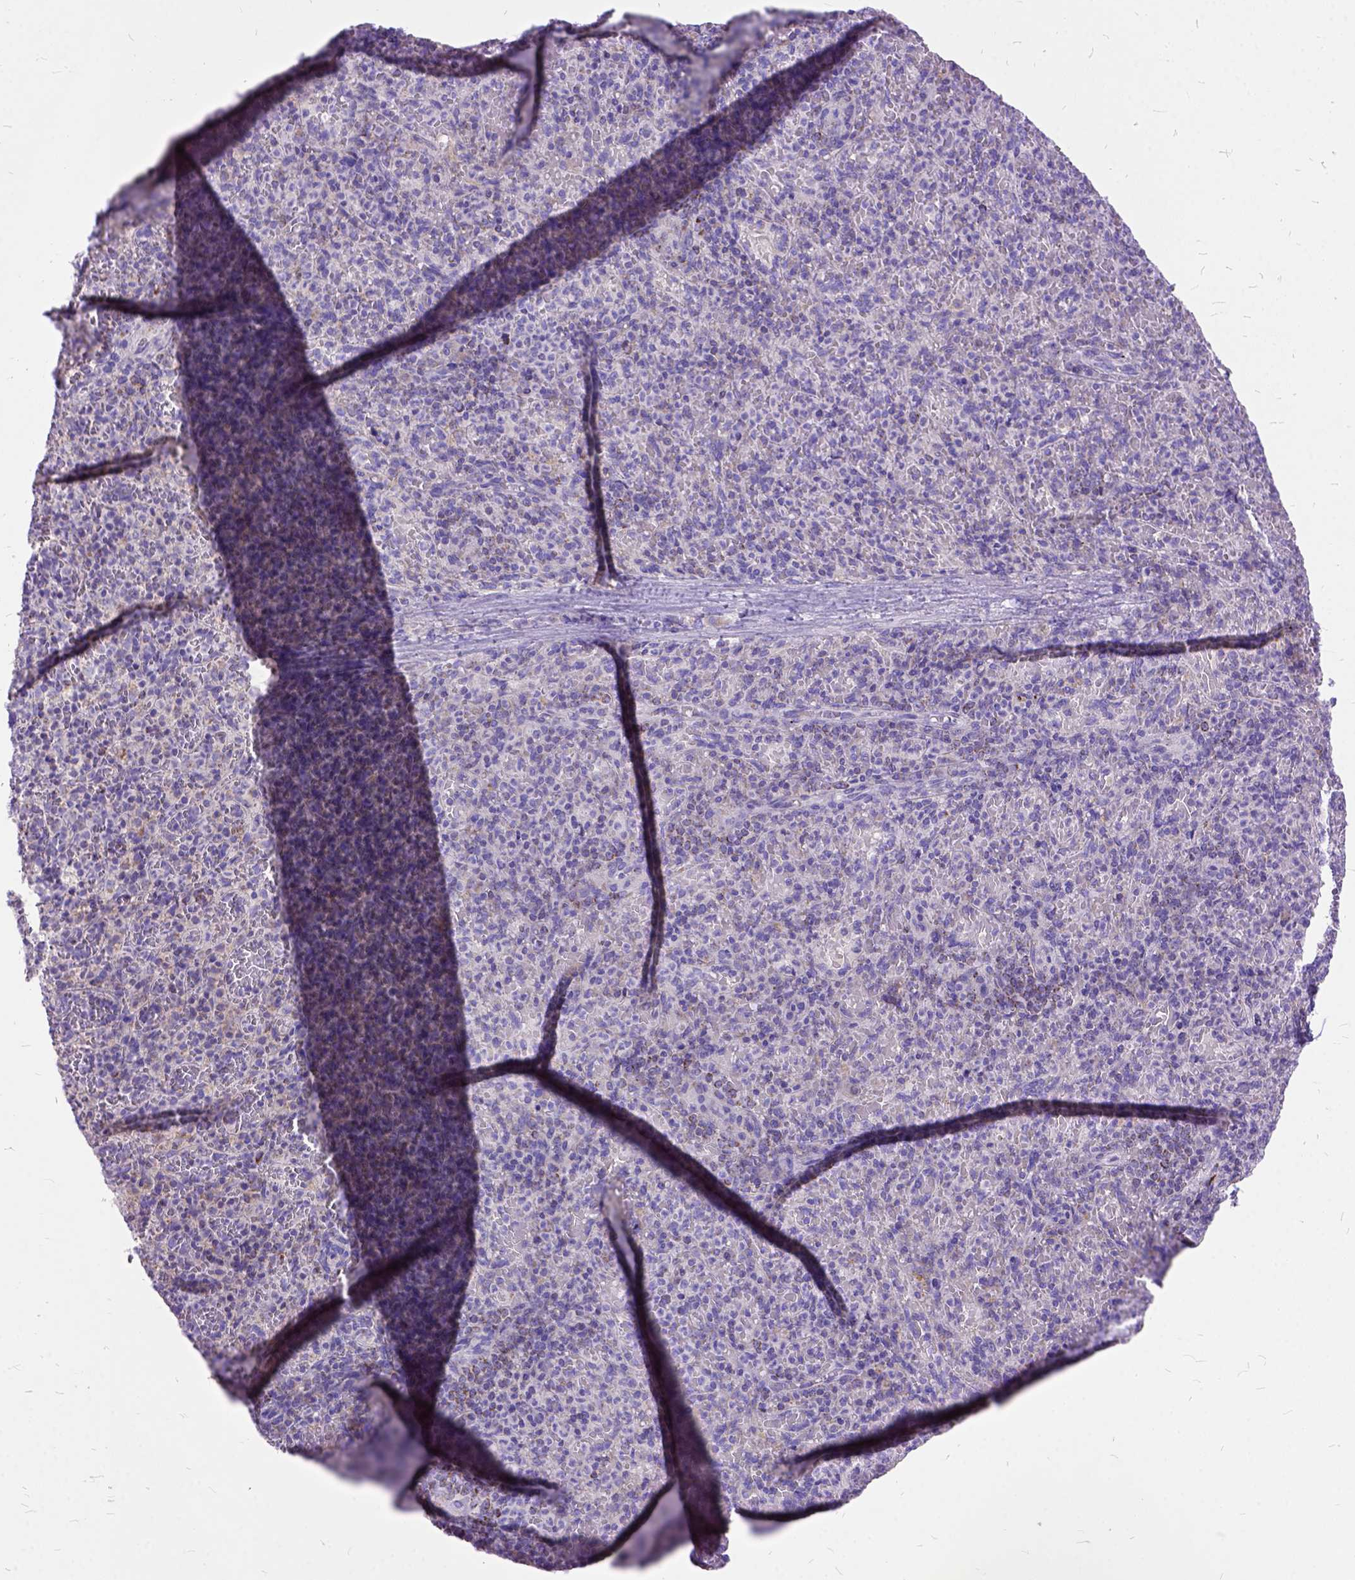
{"staining": {"intensity": "negative", "quantity": "none", "location": "none"}, "tissue": "spleen", "cell_type": "Cells in red pulp", "image_type": "normal", "snomed": [{"axis": "morphology", "description": "Normal tissue, NOS"}, {"axis": "topography", "description": "Spleen"}], "caption": "IHC image of unremarkable spleen: spleen stained with DAB (3,3'-diaminobenzidine) shows no significant protein expression in cells in red pulp.", "gene": "CTAG2", "patient": {"sex": "female", "age": 74}}